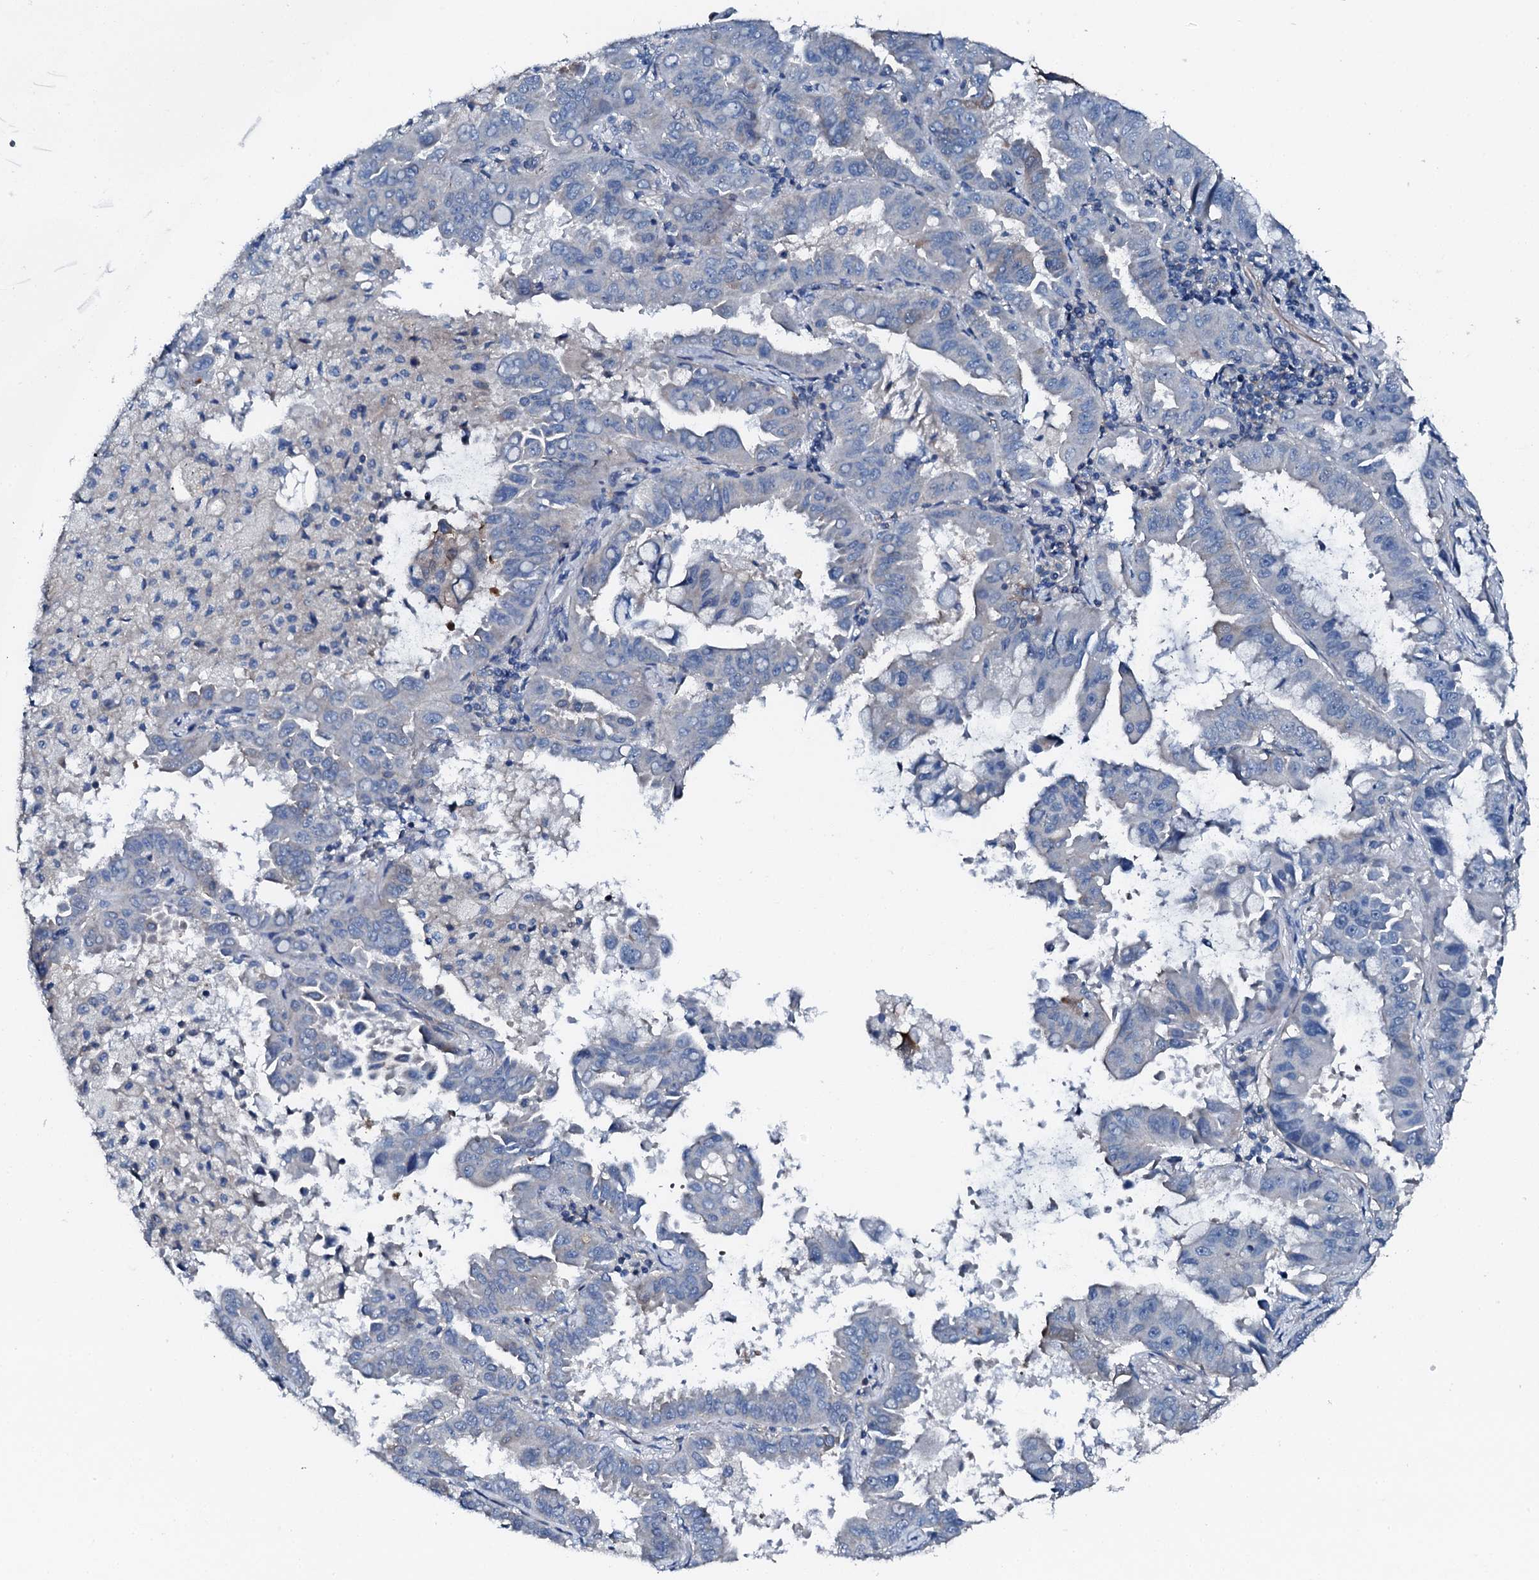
{"staining": {"intensity": "negative", "quantity": "none", "location": "none"}, "tissue": "lung cancer", "cell_type": "Tumor cells", "image_type": "cancer", "snomed": [{"axis": "morphology", "description": "Adenocarcinoma, NOS"}, {"axis": "topography", "description": "Lung"}], "caption": "This is an IHC image of lung cancer. There is no positivity in tumor cells.", "gene": "GFOD2", "patient": {"sex": "male", "age": 64}}